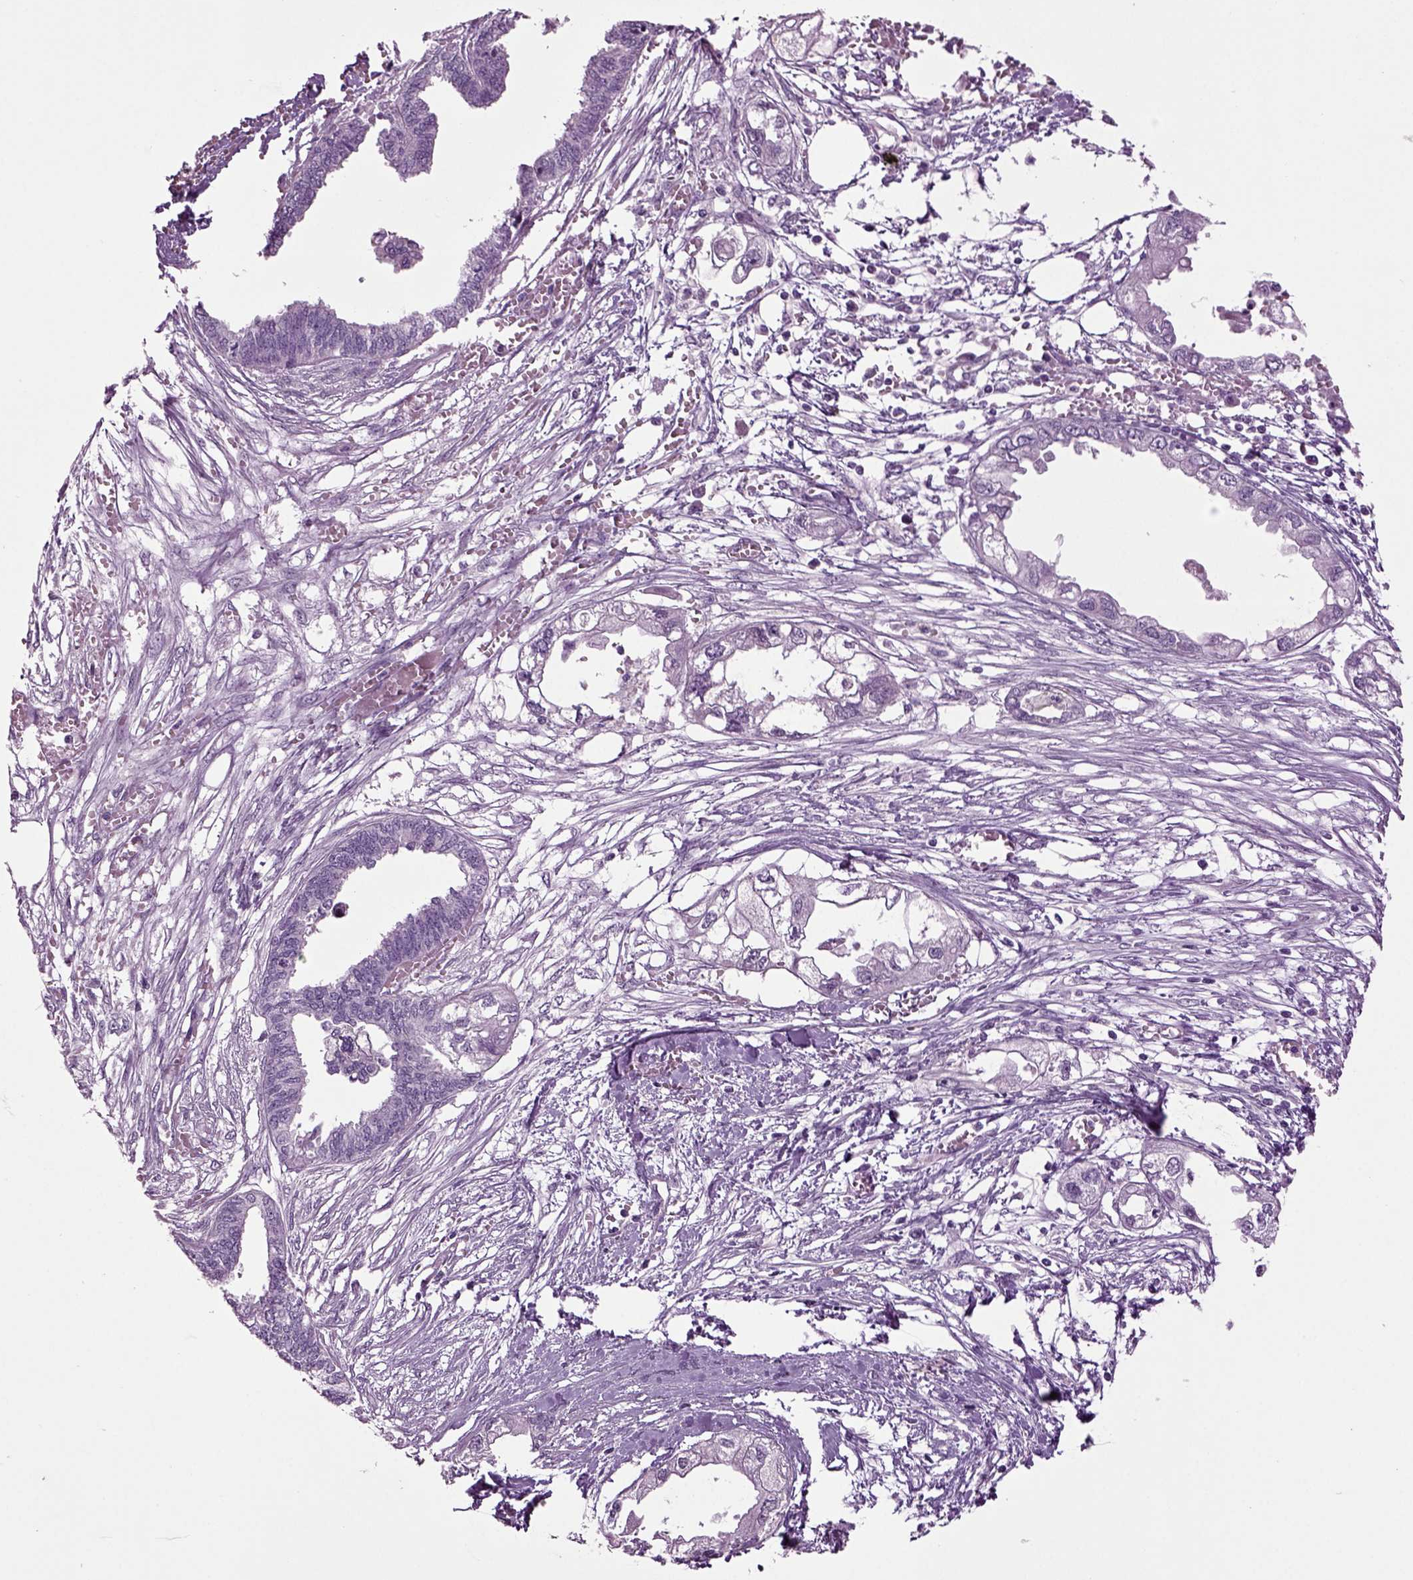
{"staining": {"intensity": "negative", "quantity": "none", "location": "none"}, "tissue": "endometrial cancer", "cell_type": "Tumor cells", "image_type": "cancer", "snomed": [{"axis": "morphology", "description": "Adenocarcinoma, NOS"}, {"axis": "morphology", "description": "Adenocarcinoma, metastatic, NOS"}, {"axis": "topography", "description": "Adipose tissue"}, {"axis": "topography", "description": "Endometrium"}], "caption": "Metastatic adenocarcinoma (endometrial) stained for a protein using IHC shows no staining tumor cells.", "gene": "SLC17A6", "patient": {"sex": "female", "age": 67}}